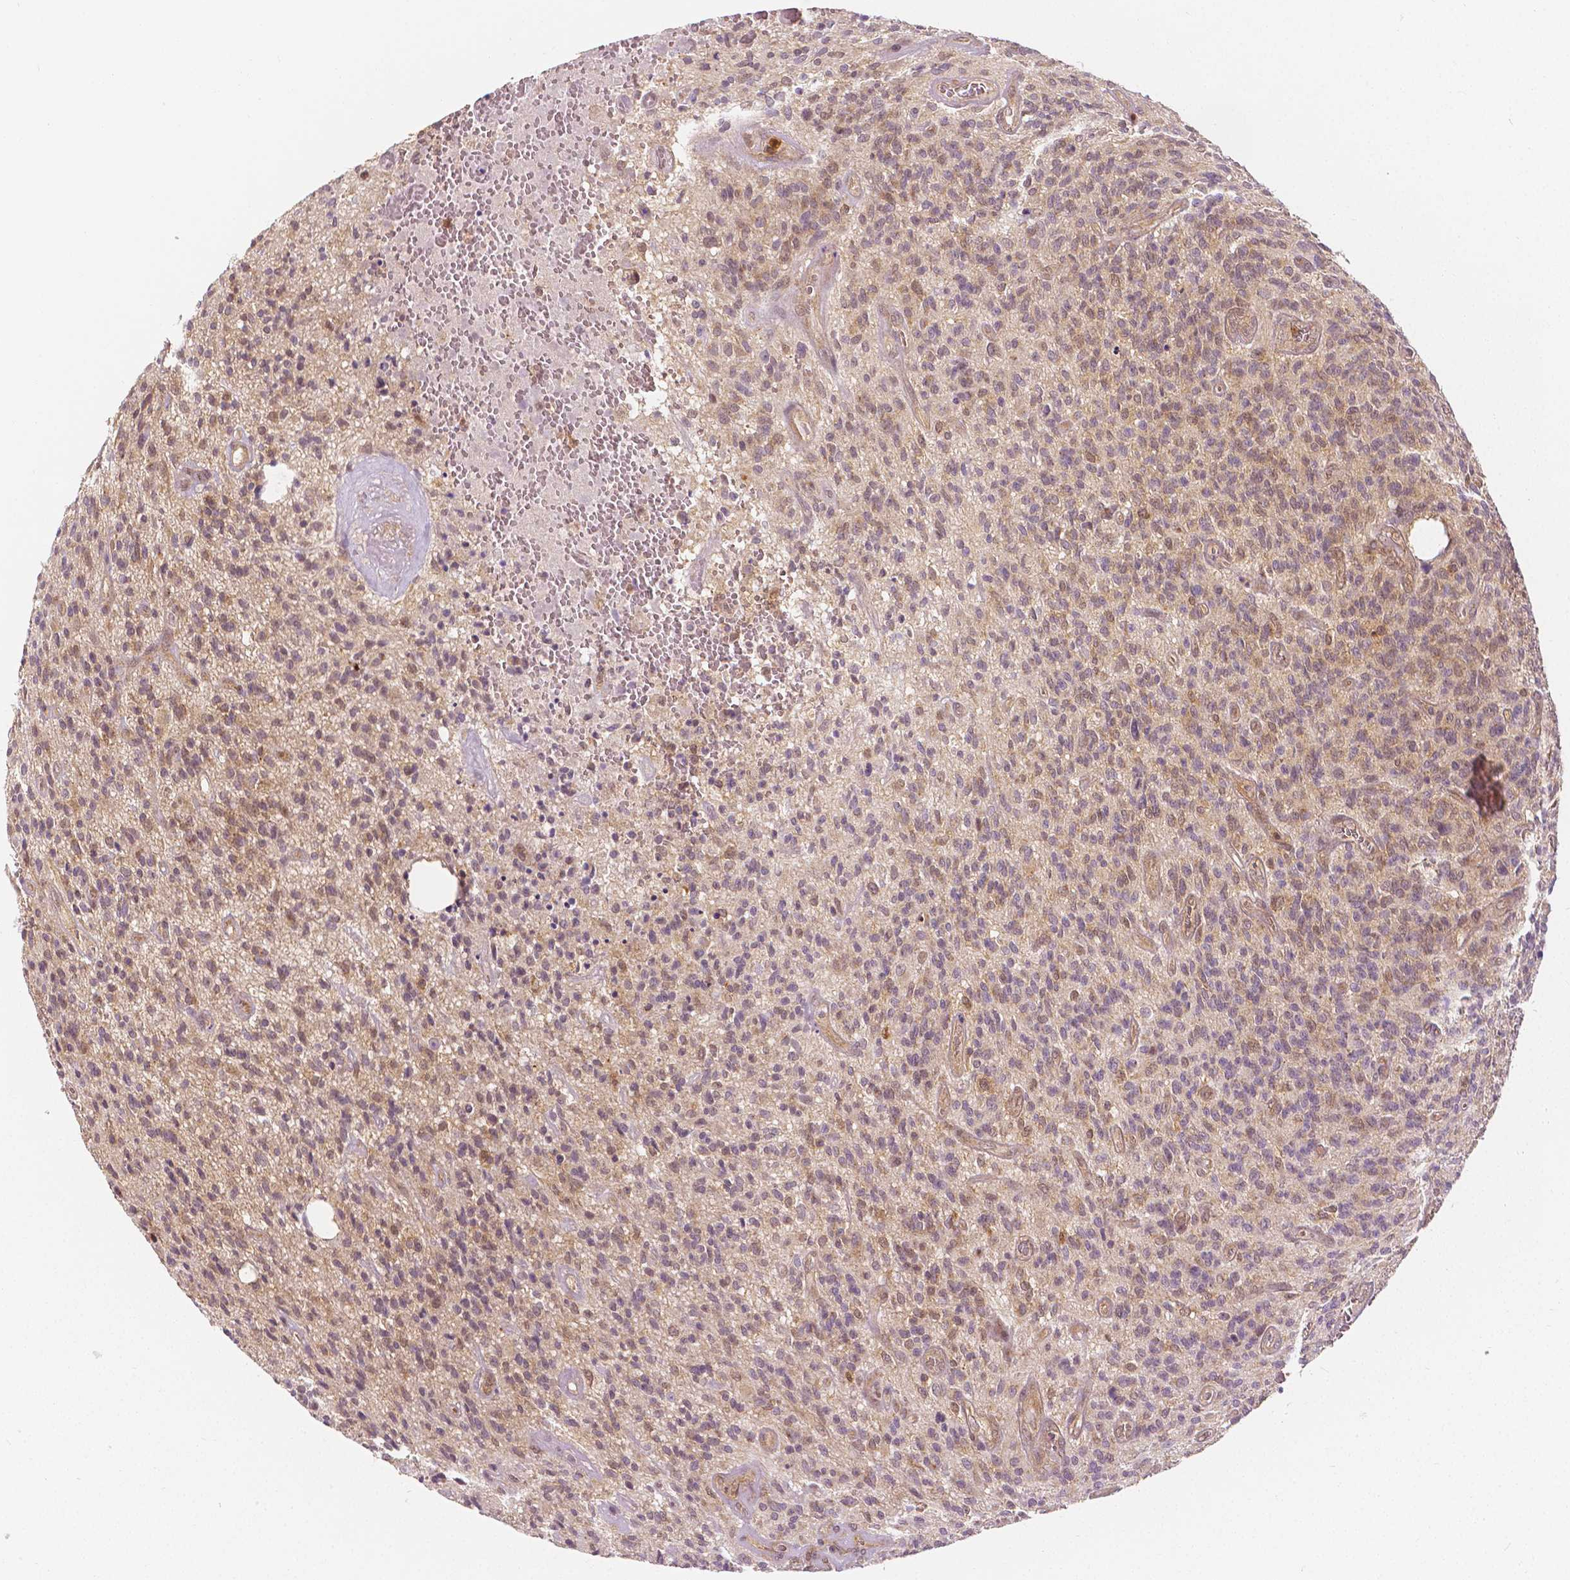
{"staining": {"intensity": "weak", "quantity": "25%-75%", "location": "cytoplasmic/membranous,nuclear"}, "tissue": "glioma", "cell_type": "Tumor cells", "image_type": "cancer", "snomed": [{"axis": "morphology", "description": "Glioma, malignant, High grade"}, {"axis": "topography", "description": "Brain"}], "caption": "IHC of human high-grade glioma (malignant) demonstrates low levels of weak cytoplasmic/membranous and nuclear positivity in about 25%-75% of tumor cells.", "gene": "NAPRT", "patient": {"sex": "male", "age": 76}}